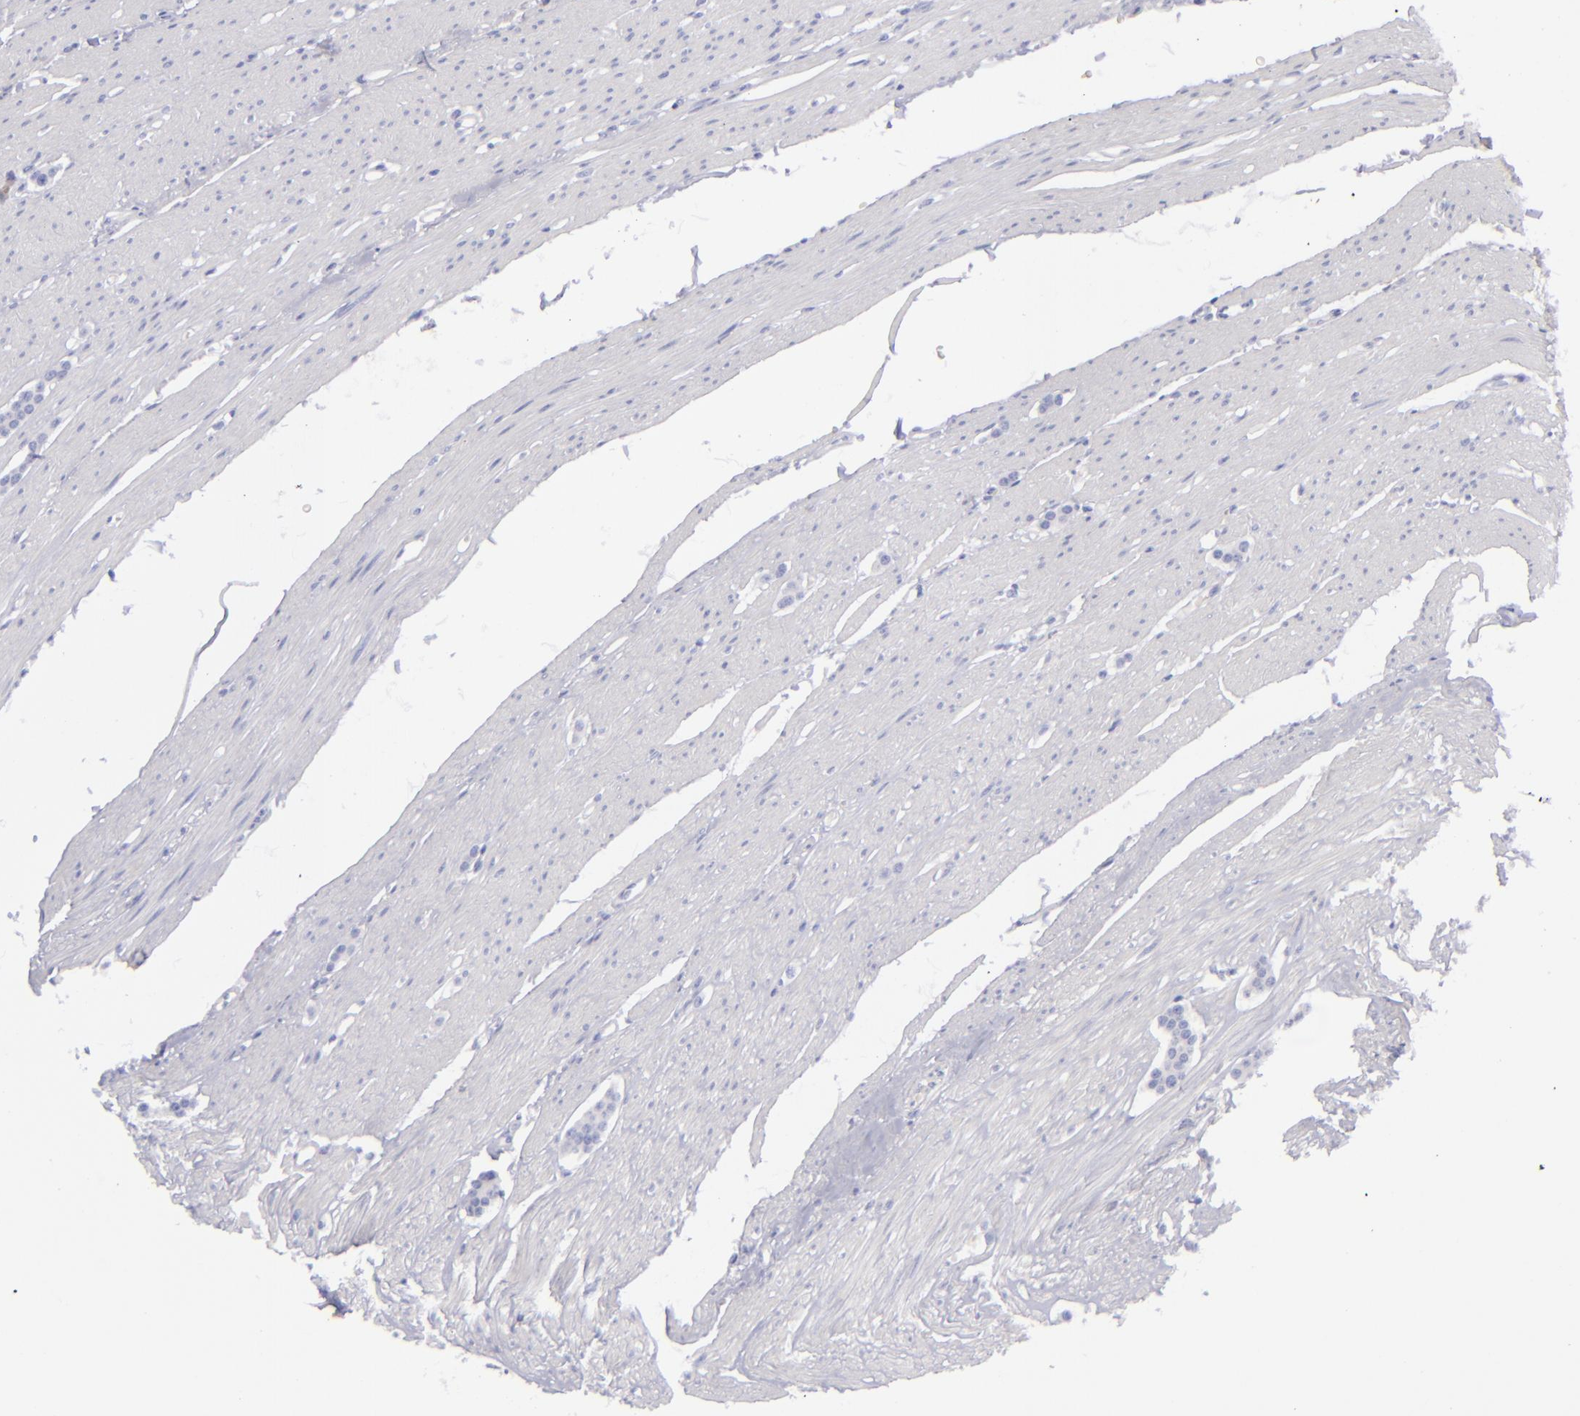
{"staining": {"intensity": "negative", "quantity": "none", "location": "none"}, "tissue": "carcinoid", "cell_type": "Tumor cells", "image_type": "cancer", "snomed": [{"axis": "morphology", "description": "Carcinoid, malignant, NOS"}, {"axis": "topography", "description": "Small intestine"}], "caption": "Tumor cells are negative for protein expression in human malignant carcinoid.", "gene": "ANPEP", "patient": {"sex": "male", "age": 60}}